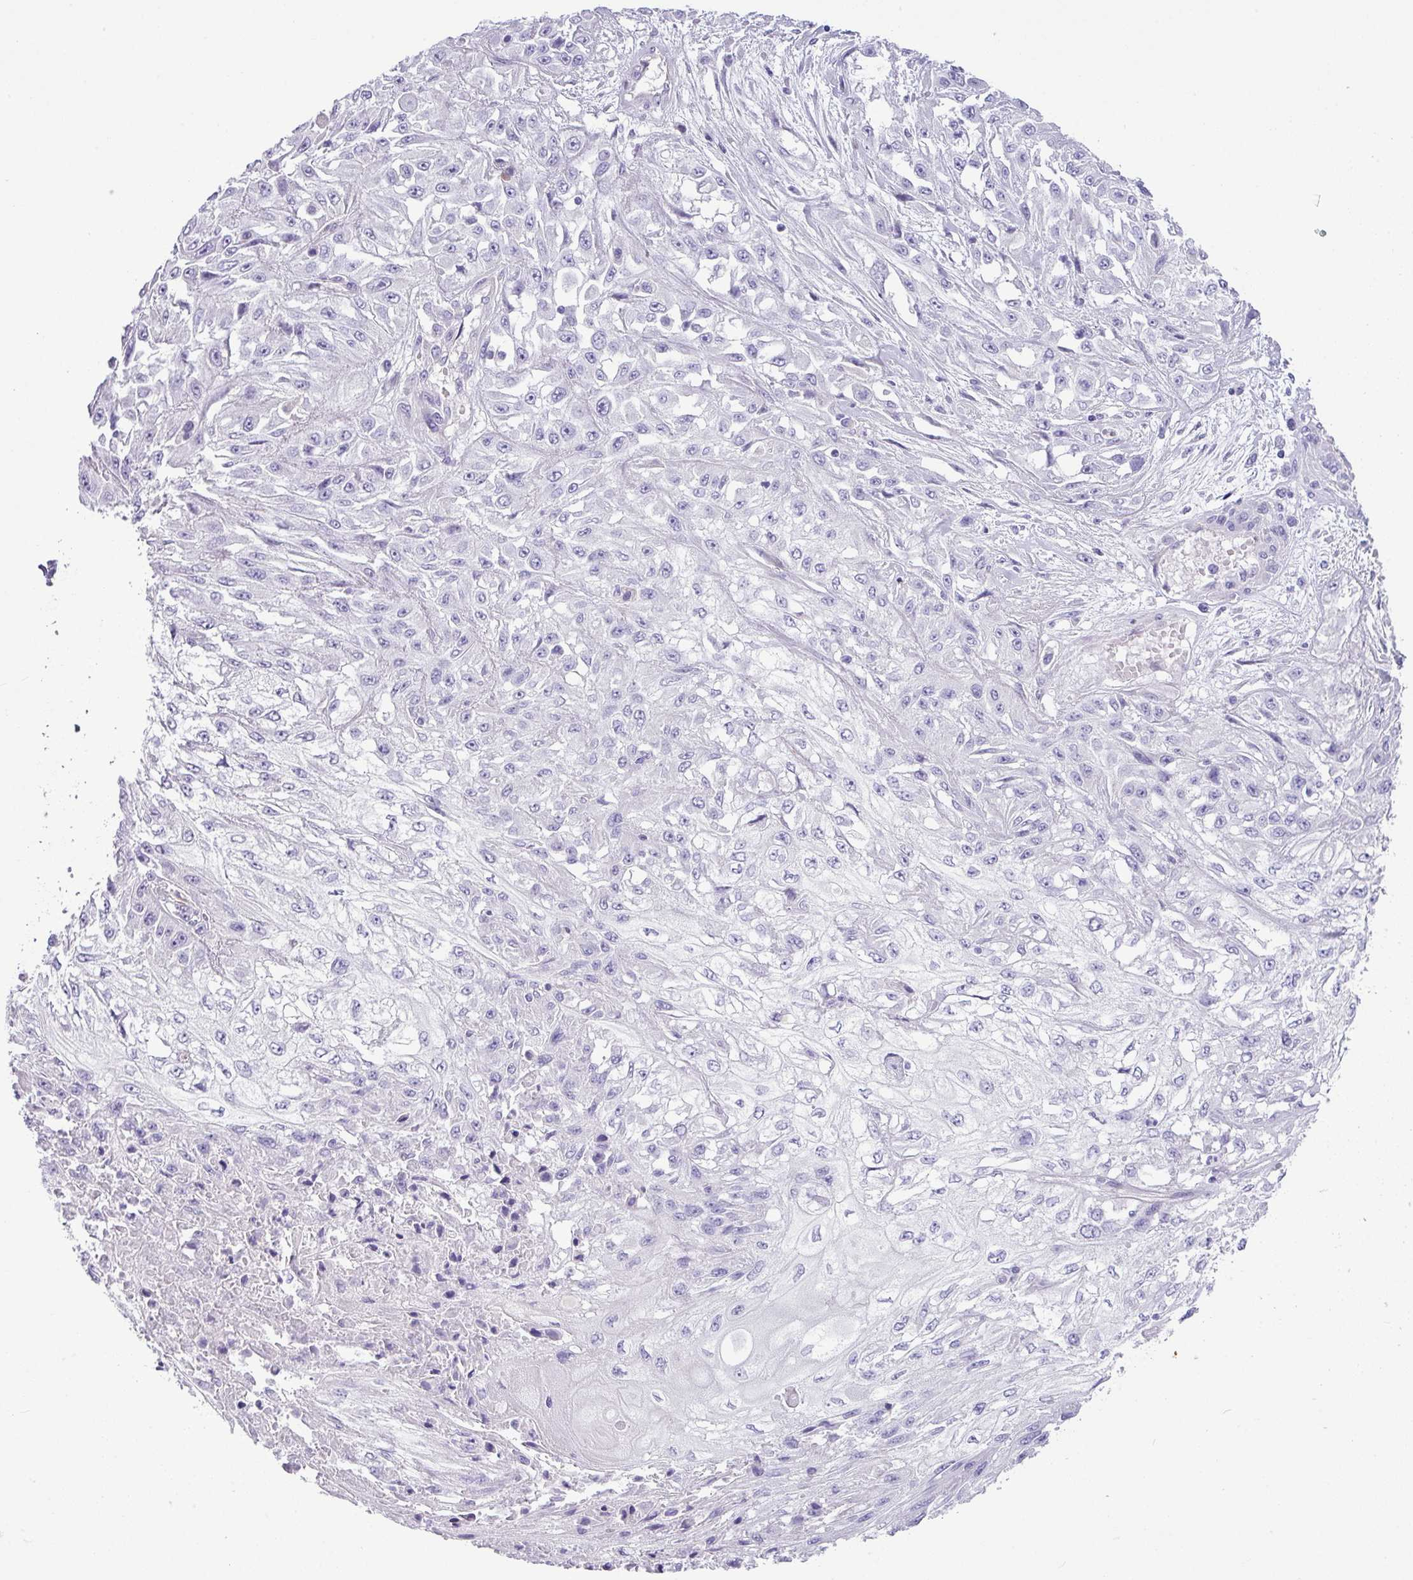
{"staining": {"intensity": "negative", "quantity": "none", "location": "none"}, "tissue": "skin cancer", "cell_type": "Tumor cells", "image_type": "cancer", "snomed": [{"axis": "morphology", "description": "Squamous cell carcinoma, NOS"}, {"axis": "morphology", "description": "Squamous cell carcinoma, metastatic, NOS"}, {"axis": "topography", "description": "Skin"}, {"axis": "topography", "description": "Lymph node"}], "caption": "High magnification brightfield microscopy of skin cancer stained with DAB (3,3'-diaminobenzidine) (brown) and counterstained with hematoxylin (blue): tumor cells show no significant positivity.", "gene": "KIRREL3", "patient": {"sex": "male", "age": 75}}